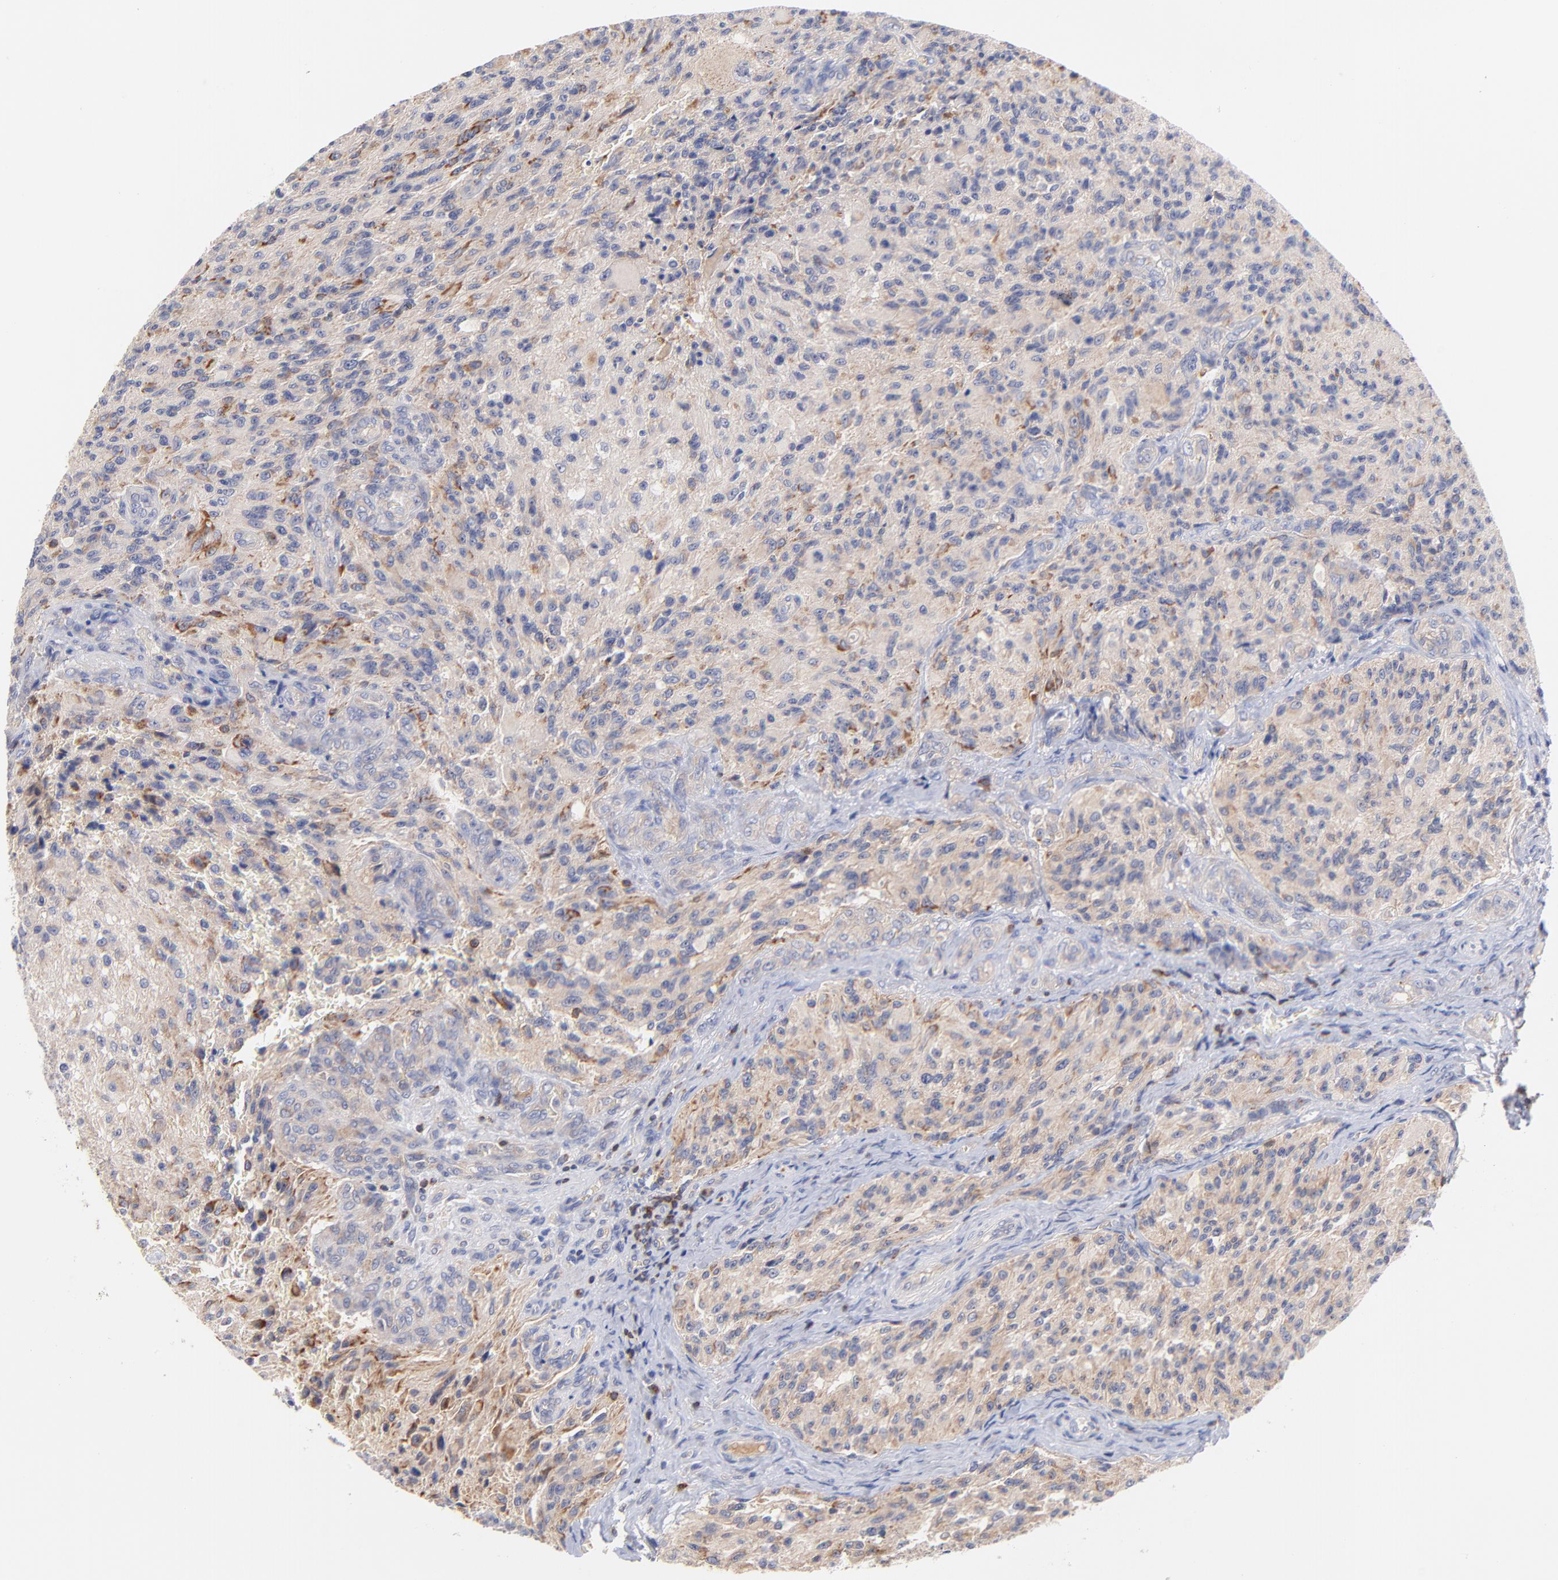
{"staining": {"intensity": "weak", "quantity": "25%-75%", "location": "cytoplasmic/membranous"}, "tissue": "glioma", "cell_type": "Tumor cells", "image_type": "cancer", "snomed": [{"axis": "morphology", "description": "Normal tissue, NOS"}, {"axis": "morphology", "description": "Glioma, malignant, High grade"}, {"axis": "topography", "description": "Cerebral cortex"}], "caption": "Glioma was stained to show a protein in brown. There is low levels of weak cytoplasmic/membranous staining in approximately 25%-75% of tumor cells.", "gene": "KREMEN2", "patient": {"sex": "male", "age": 56}}